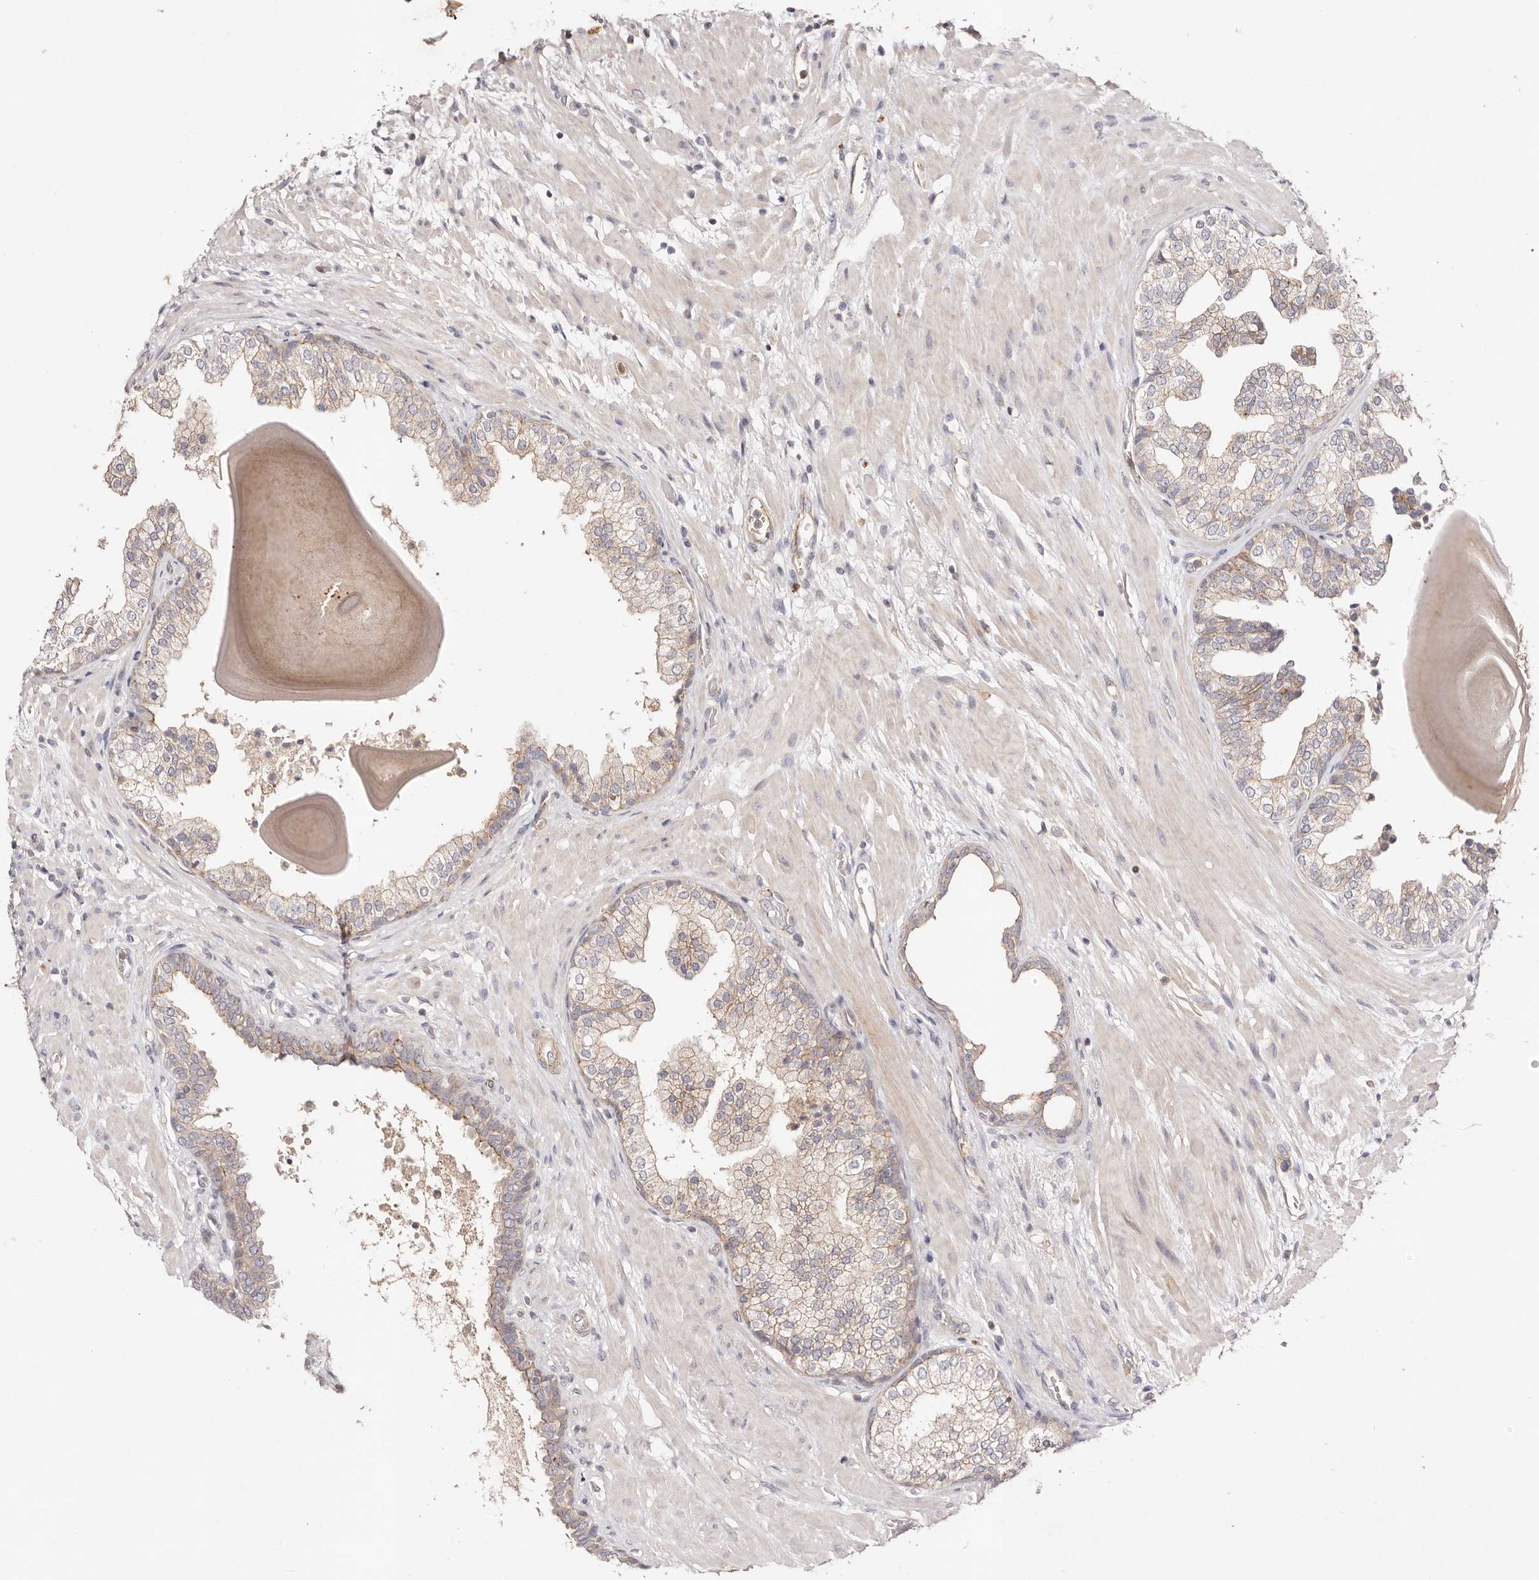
{"staining": {"intensity": "weak", "quantity": "25%-75%", "location": "cytoplasmic/membranous"}, "tissue": "prostate", "cell_type": "Glandular cells", "image_type": "normal", "snomed": [{"axis": "morphology", "description": "Normal tissue, NOS"}, {"axis": "topography", "description": "Prostate"}], "caption": "Unremarkable prostate displays weak cytoplasmic/membranous staining in about 25%-75% of glandular cells, visualized by immunohistochemistry. (brown staining indicates protein expression, while blue staining denotes nuclei).", "gene": "SLC35B2", "patient": {"sex": "male", "age": 48}}